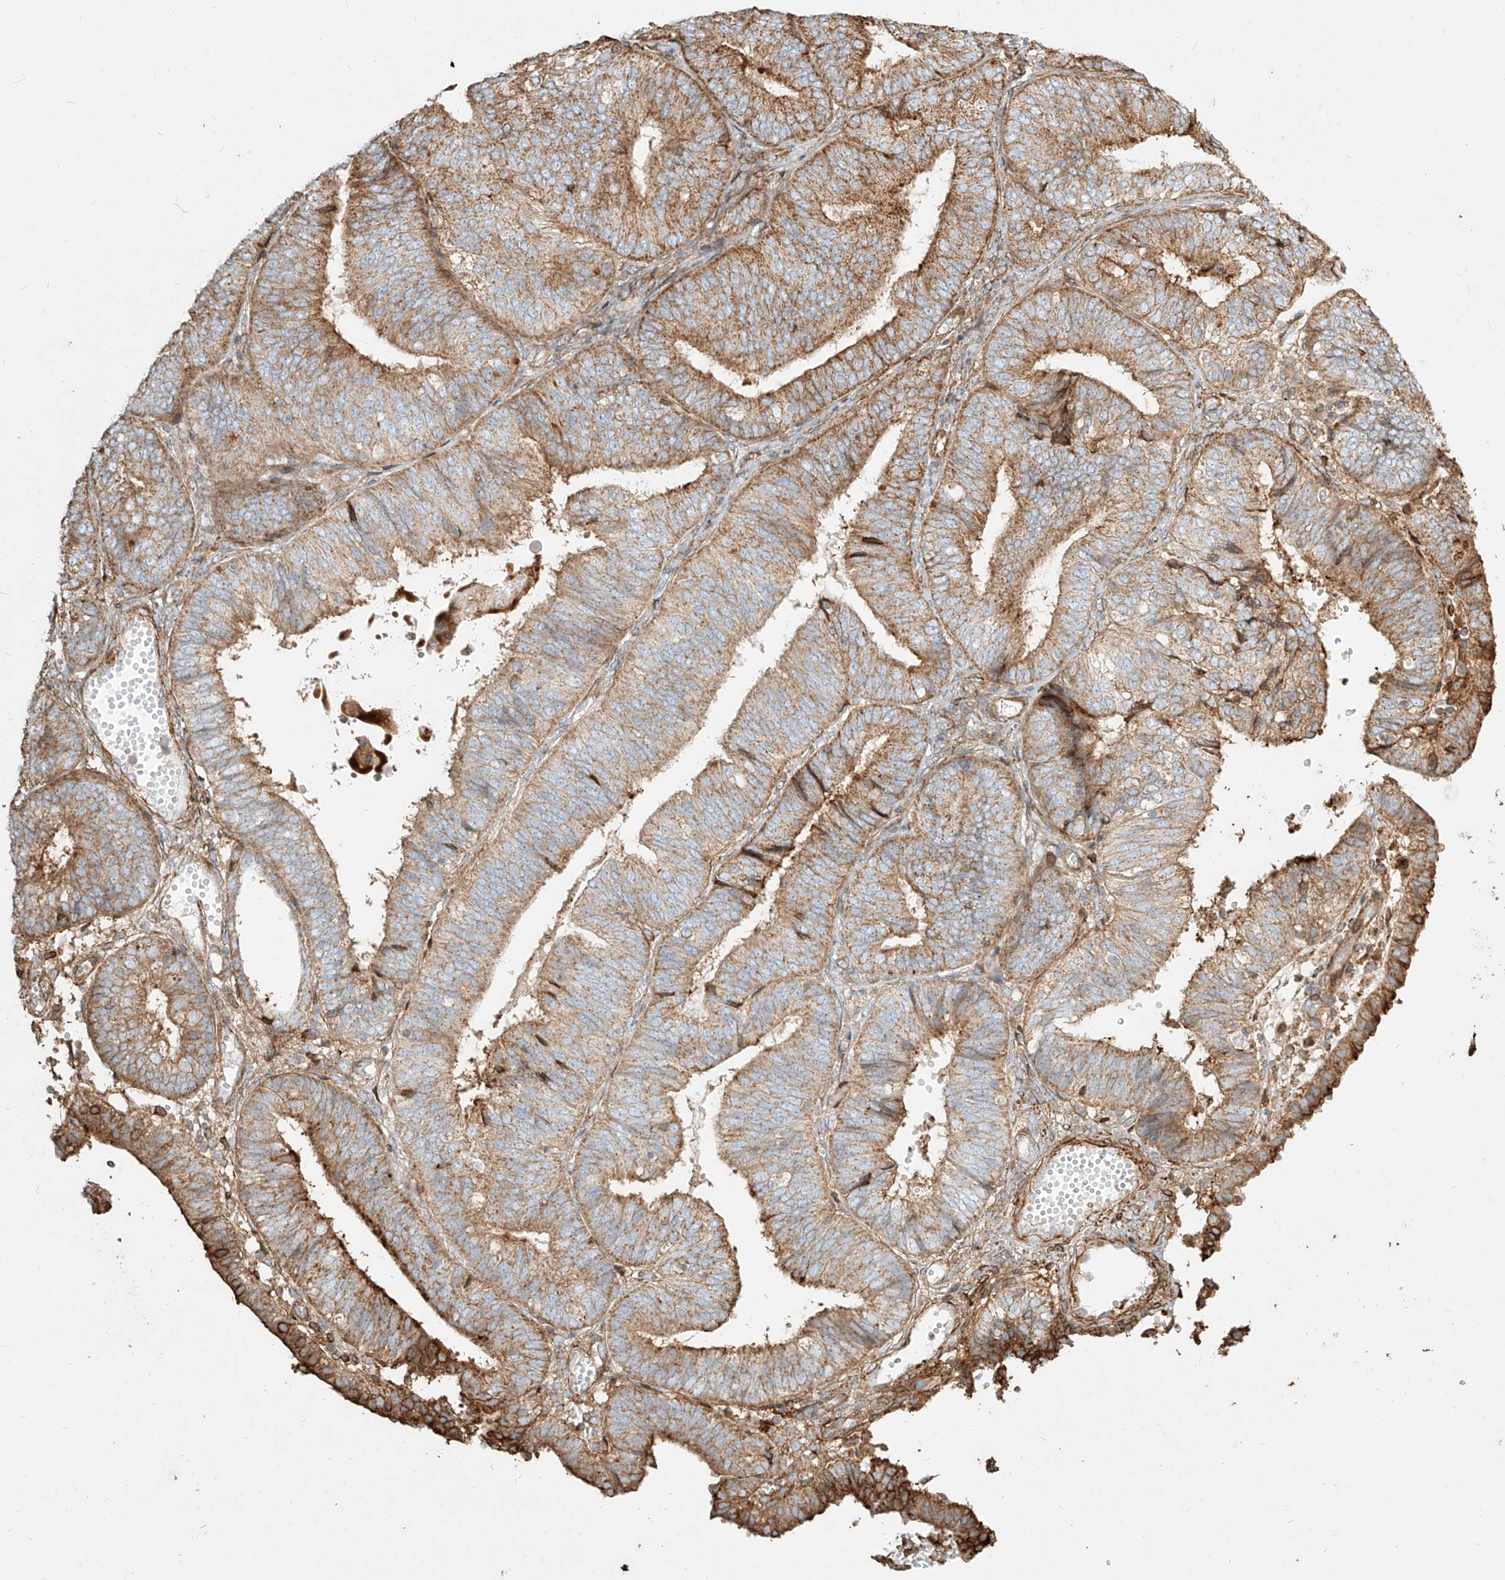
{"staining": {"intensity": "moderate", "quantity": ">75%", "location": "cytoplasmic/membranous"}, "tissue": "endometrial cancer", "cell_type": "Tumor cells", "image_type": "cancer", "snomed": [{"axis": "morphology", "description": "Adenocarcinoma, NOS"}, {"axis": "topography", "description": "Endometrium"}], "caption": "Moderate cytoplasmic/membranous expression for a protein is identified in approximately >75% of tumor cells of endometrial adenocarcinoma using immunohistochemistry.", "gene": "MTX2", "patient": {"sex": "female", "age": 58}}